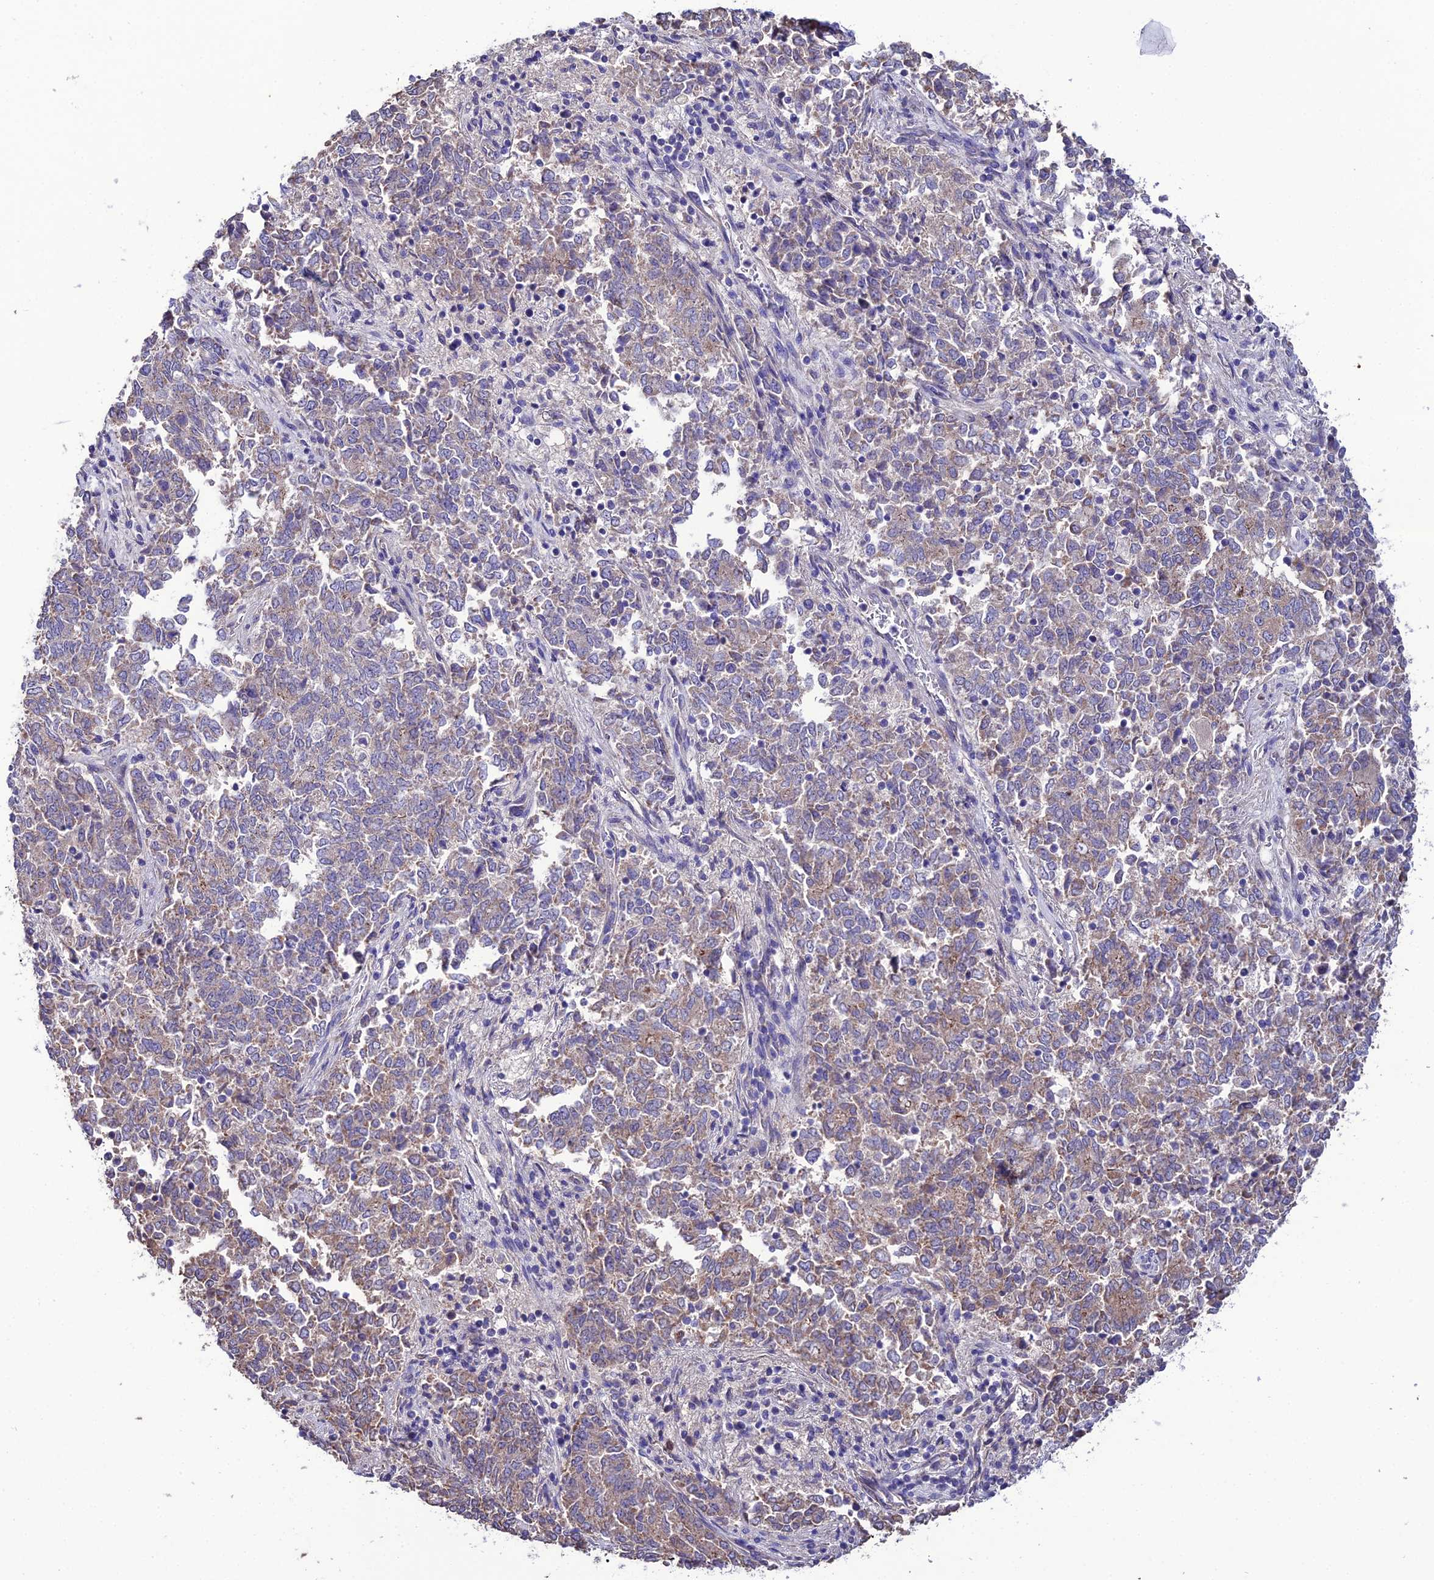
{"staining": {"intensity": "weak", "quantity": "25%-75%", "location": "cytoplasmic/membranous"}, "tissue": "endometrial cancer", "cell_type": "Tumor cells", "image_type": "cancer", "snomed": [{"axis": "morphology", "description": "Adenocarcinoma, NOS"}, {"axis": "topography", "description": "Endometrium"}], "caption": "This histopathology image displays IHC staining of endometrial adenocarcinoma, with low weak cytoplasmic/membranous staining in about 25%-75% of tumor cells.", "gene": "HOGA1", "patient": {"sex": "female", "age": 80}}